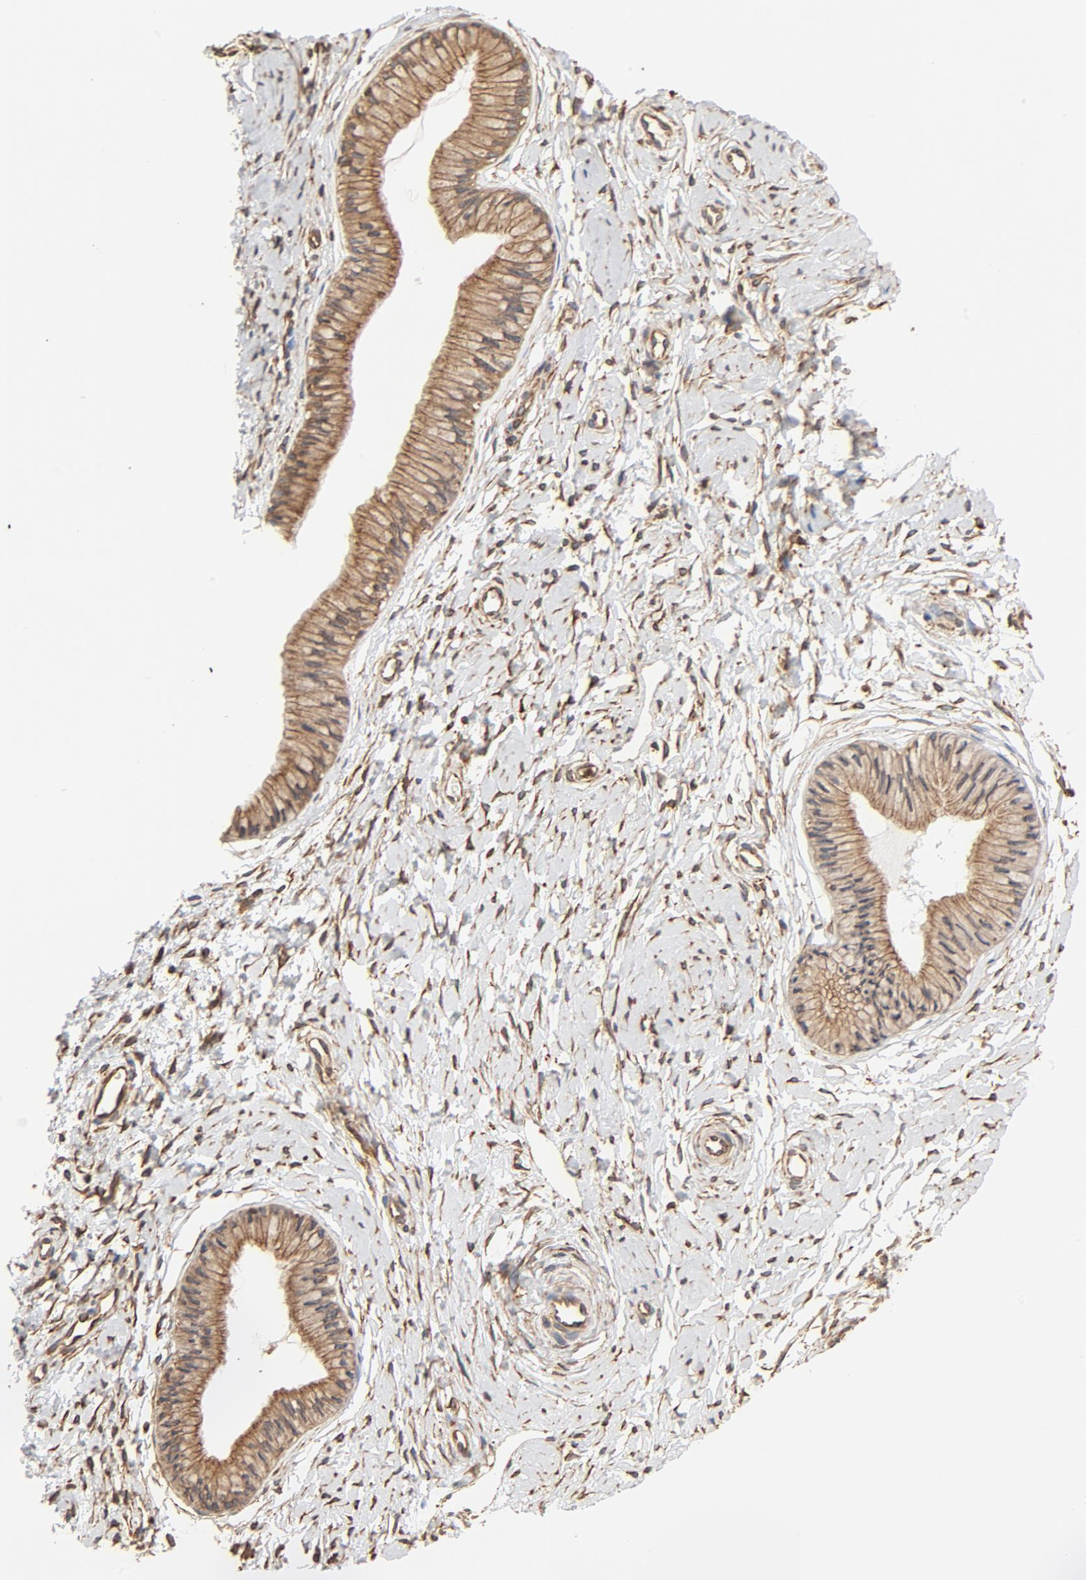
{"staining": {"intensity": "moderate", "quantity": ">75%", "location": "cytoplasmic/membranous"}, "tissue": "cervix", "cell_type": "Glandular cells", "image_type": "normal", "snomed": [{"axis": "morphology", "description": "Normal tissue, NOS"}, {"axis": "topography", "description": "Cervix"}], "caption": "Brown immunohistochemical staining in normal cervix exhibits moderate cytoplasmic/membranous expression in about >75% of glandular cells. The staining was performed using DAB to visualize the protein expression in brown, while the nuclei were stained in blue with hematoxylin (Magnification: 20x).", "gene": "BCAP31", "patient": {"sex": "female", "age": 46}}